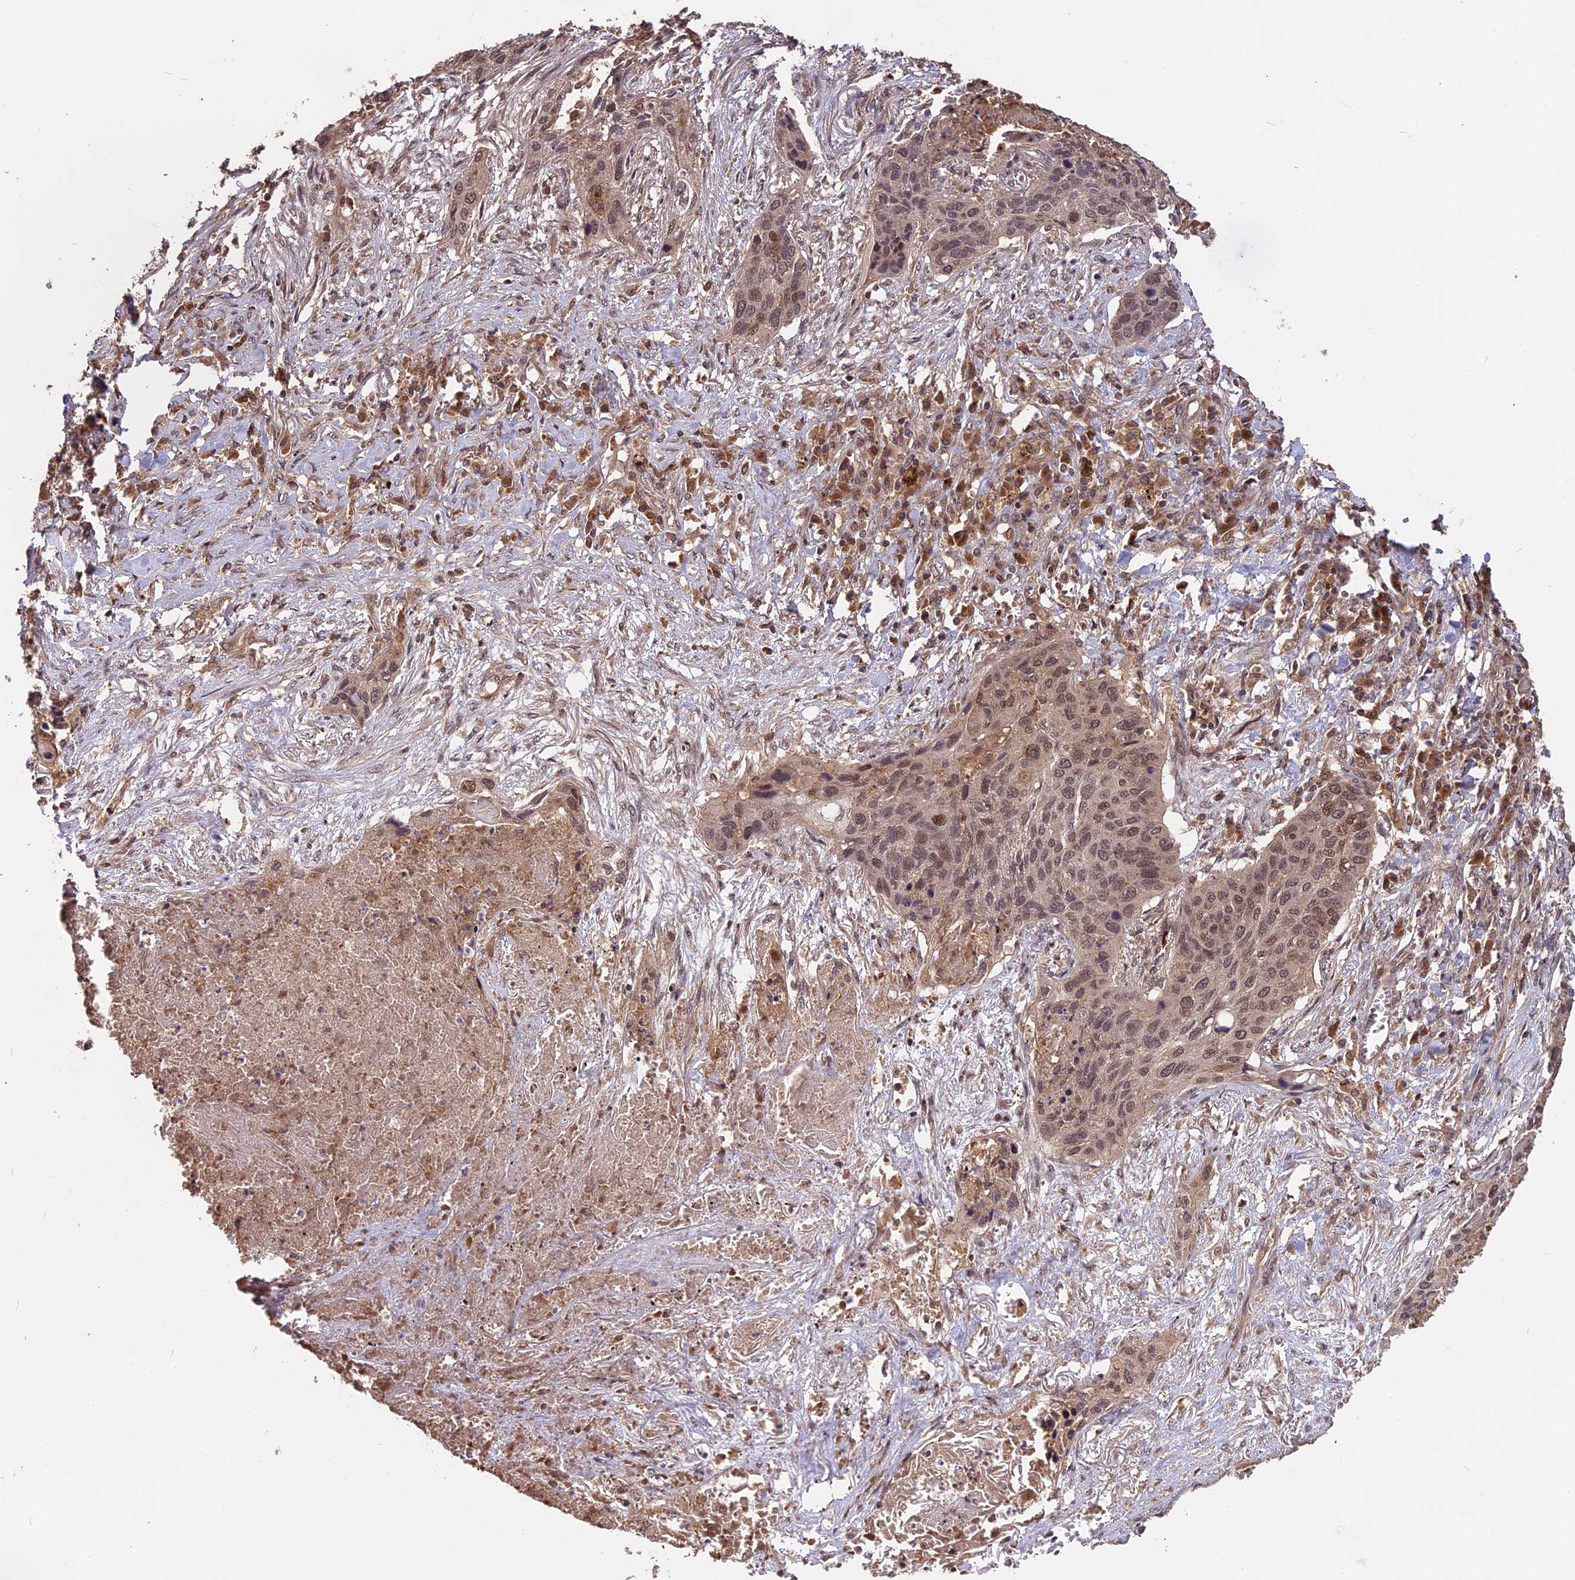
{"staining": {"intensity": "moderate", "quantity": ">75%", "location": "nuclear"}, "tissue": "lung cancer", "cell_type": "Tumor cells", "image_type": "cancer", "snomed": [{"axis": "morphology", "description": "Squamous cell carcinoma, NOS"}, {"axis": "topography", "description": "Lung"}], "caption": "The photomicrograph displays immunohistochemical staining of lung cancer. There is moderate nuclear positivity is seen in about >75% of tumor cells.", "gene": "ESCO1", "patient": {"sex": "female", "age": 63}}